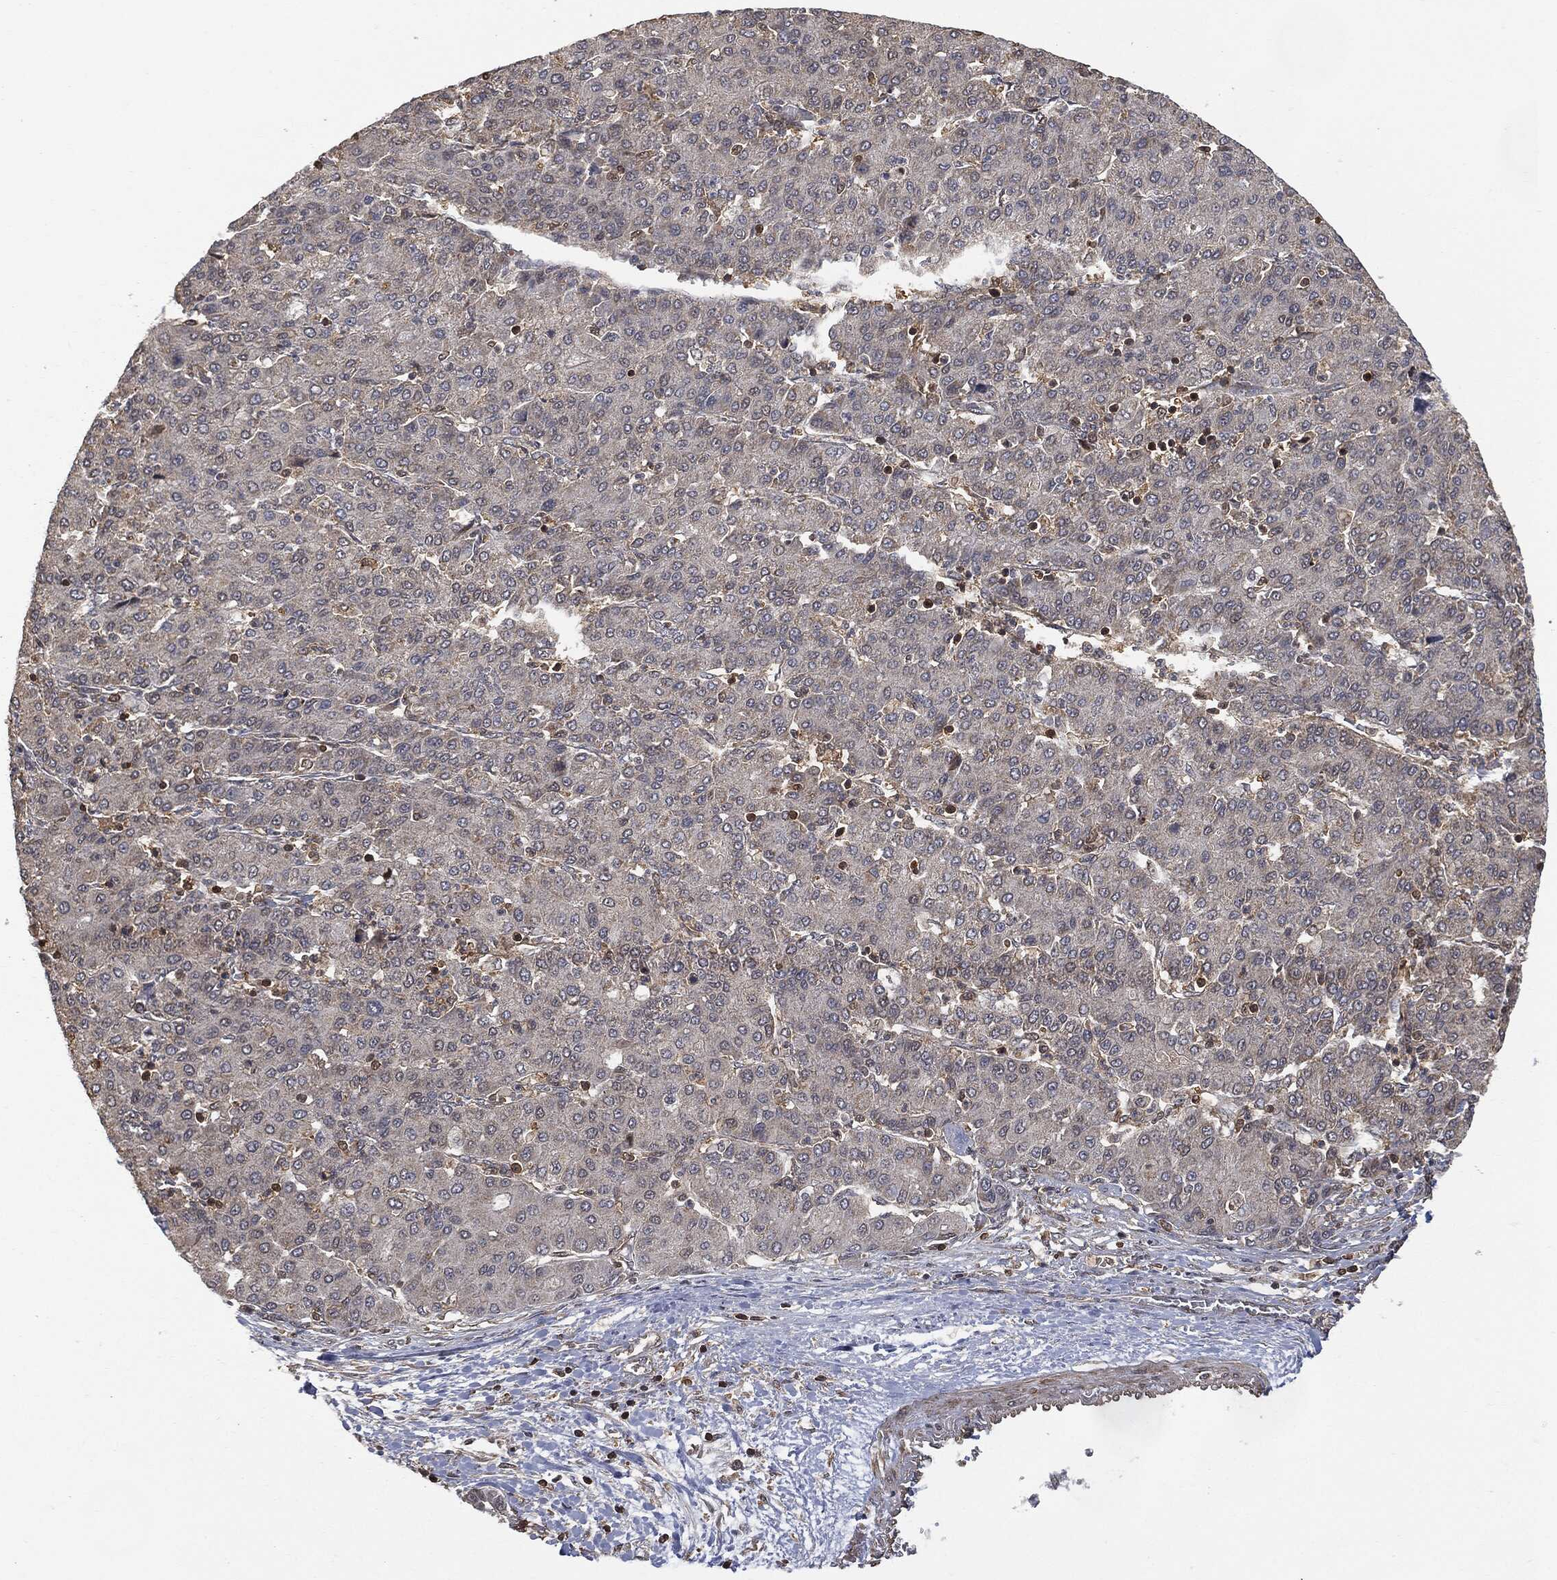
{"staining": {"intensity": "negative", "quantity": "none", "location": "none"}, "tissue": "liver cancer", "cell_type": "Tumor cells", "image_type": "cancer", "snomed": [{"axis": "morphology", "description": "Carcinoma, Hepatocellular, NOS"}, {"axis": "topography", "description": "Liver"}], "caption": "The photomicrograph demonstrates no significant expression in tumor cells of liver cancer (hepatocellular carcinoma).", "gene": "PSMB10", "patient": {"sex": "male", "age": 65}}